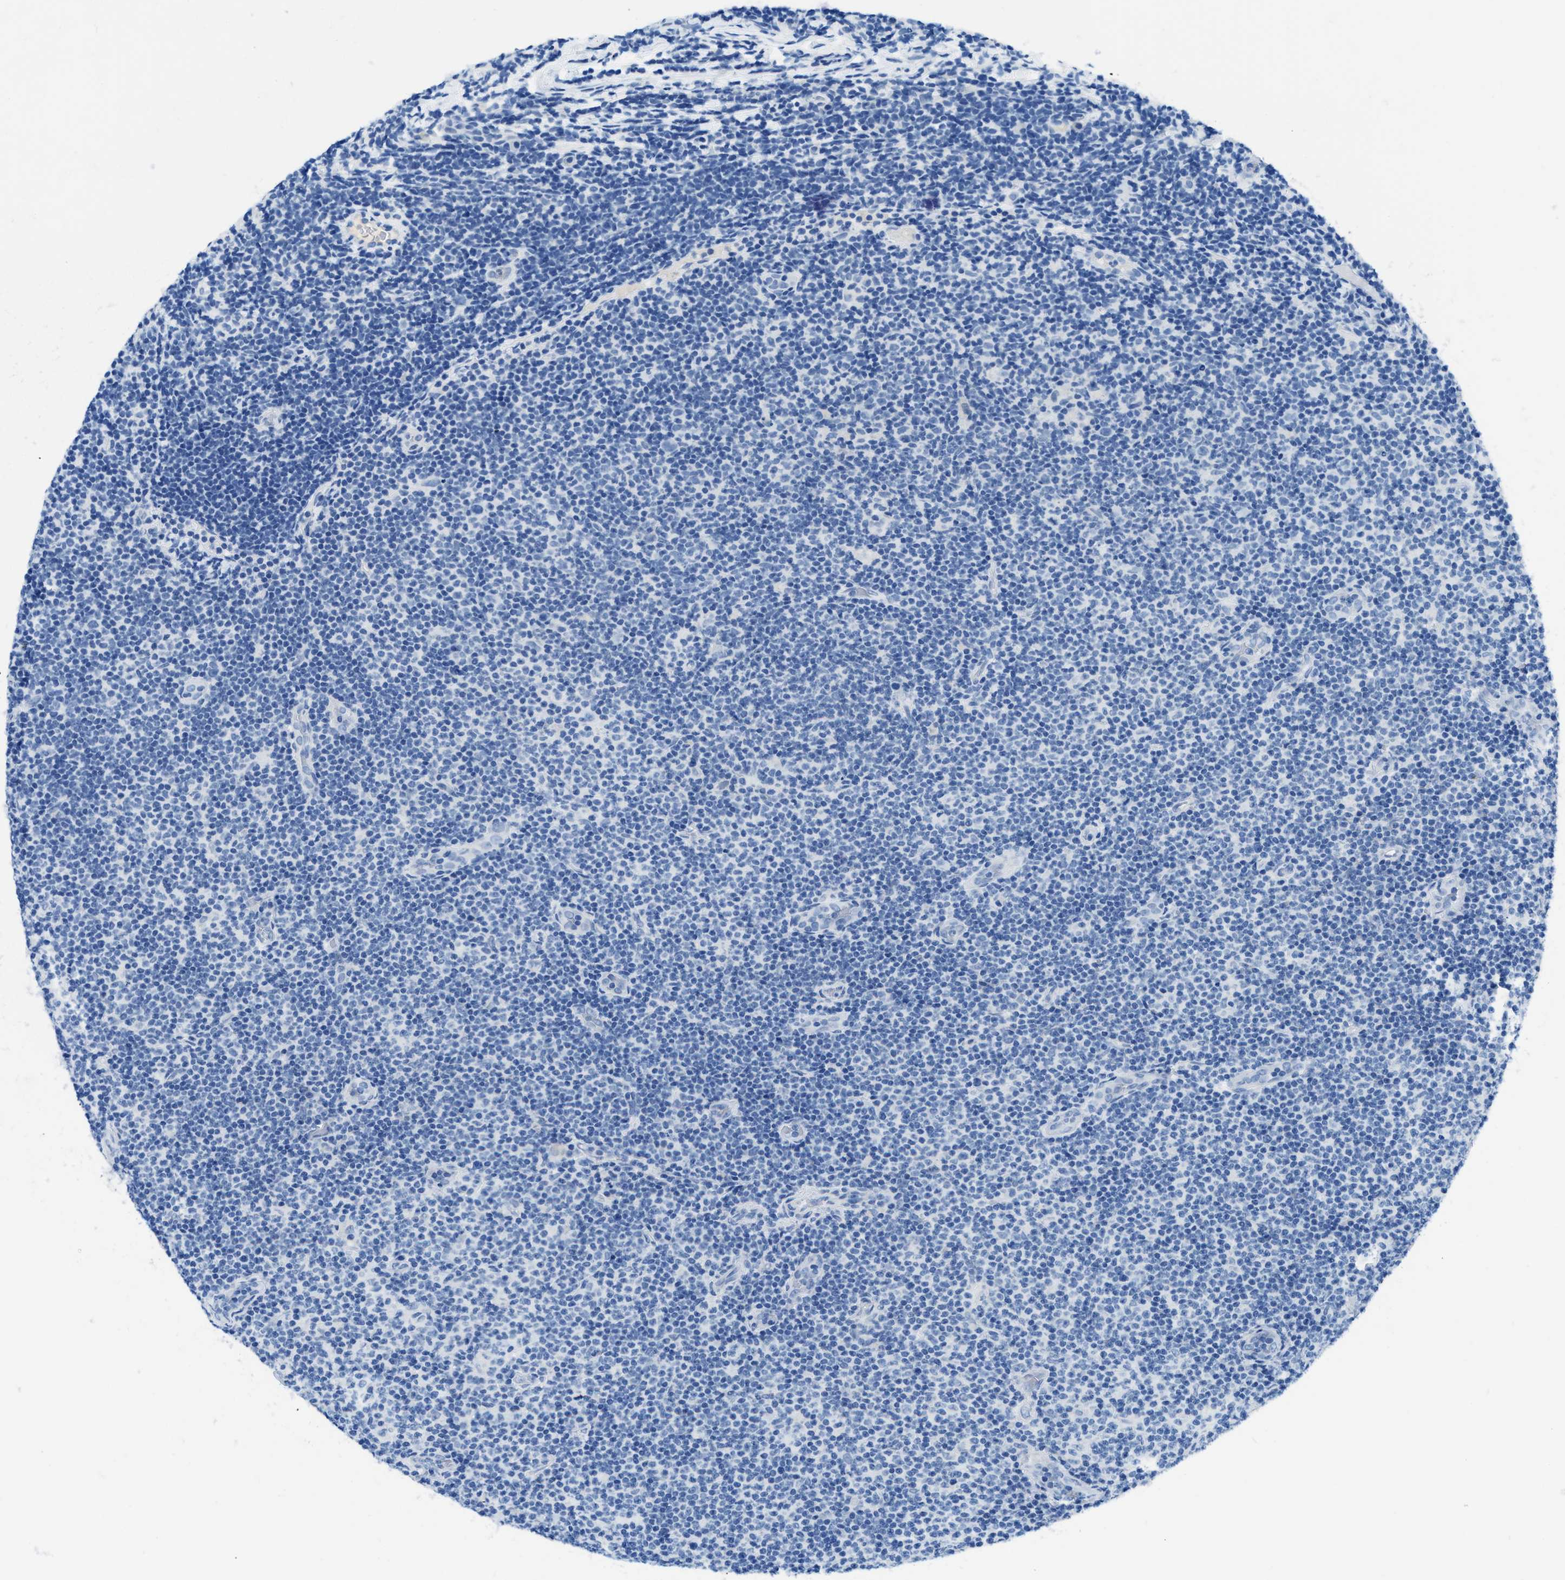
{"staining": {"intensity": "negative", "quantity": "none", "location": "none"}, "tissue": "lymphoma", "cell_type": "Tumor cells", "image_type": "cancer", "snomed": [{"axis": "morphology", "description": "Malignant lymphoma, non-Hodgkin's type, Low grade"}, {"axis": "topography", "description": "Lymph node"}], "caption": "Micrograph shows no protein expression in tumor cells of lymphoma tissue.", "gene": "MBL2", "patient": {"sex": "male", "age": 83}}